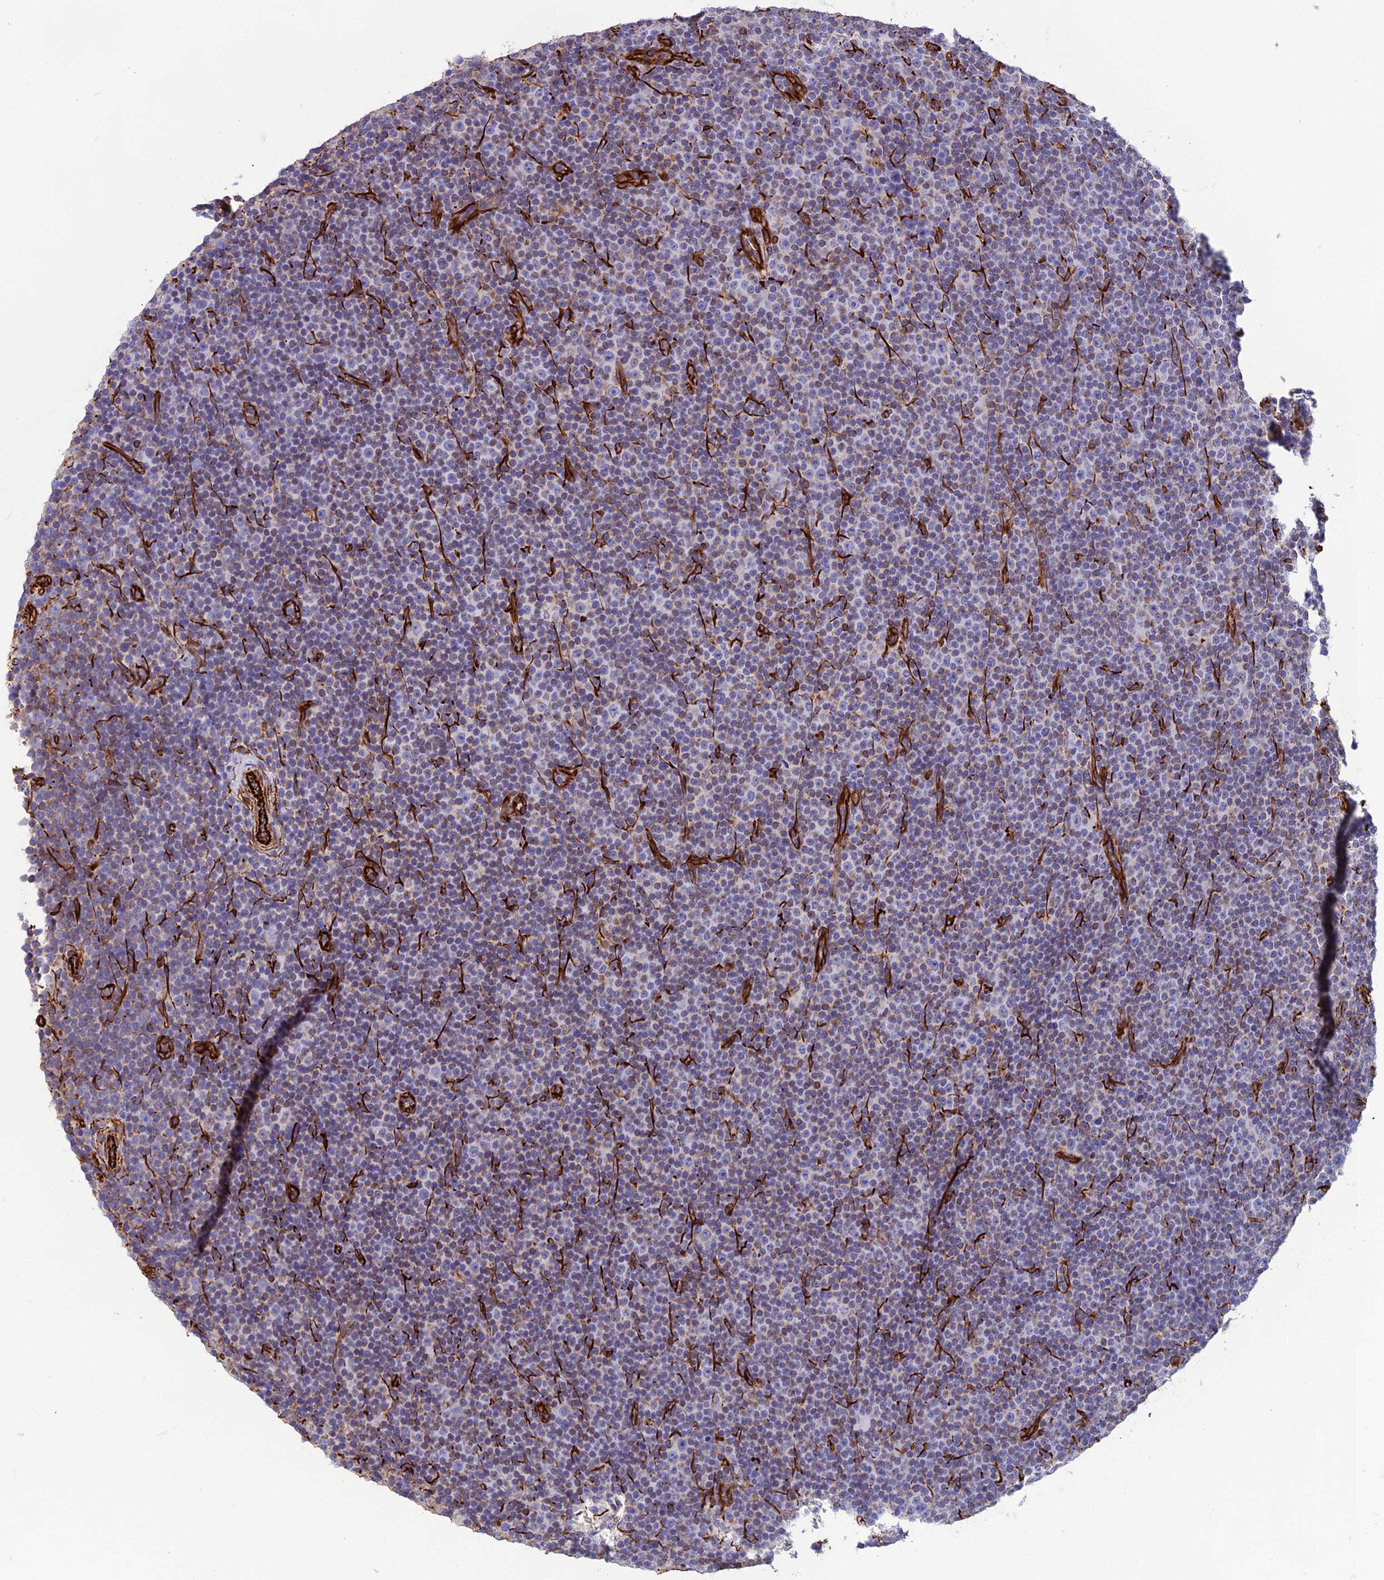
{"staining": {"intensity": "negative", "quantity": "none", "location": "none"}, "tissue": "lymphoma", "cell_type": "Tumor cells", "image_type": "cancer", "snomed": [{"axis": "morphology", "description": "Malignant lymphoma, non-Hodgkin's type, Low grade"}, {"axis": "topography", "description": "Lymph node"}], "caption": "Immunohistochemical staining of human lymphoma demonstrates no significant expression in tumor cells.", "gene": "FBXL20", "patient": {"sex": "female", "age": 67}}